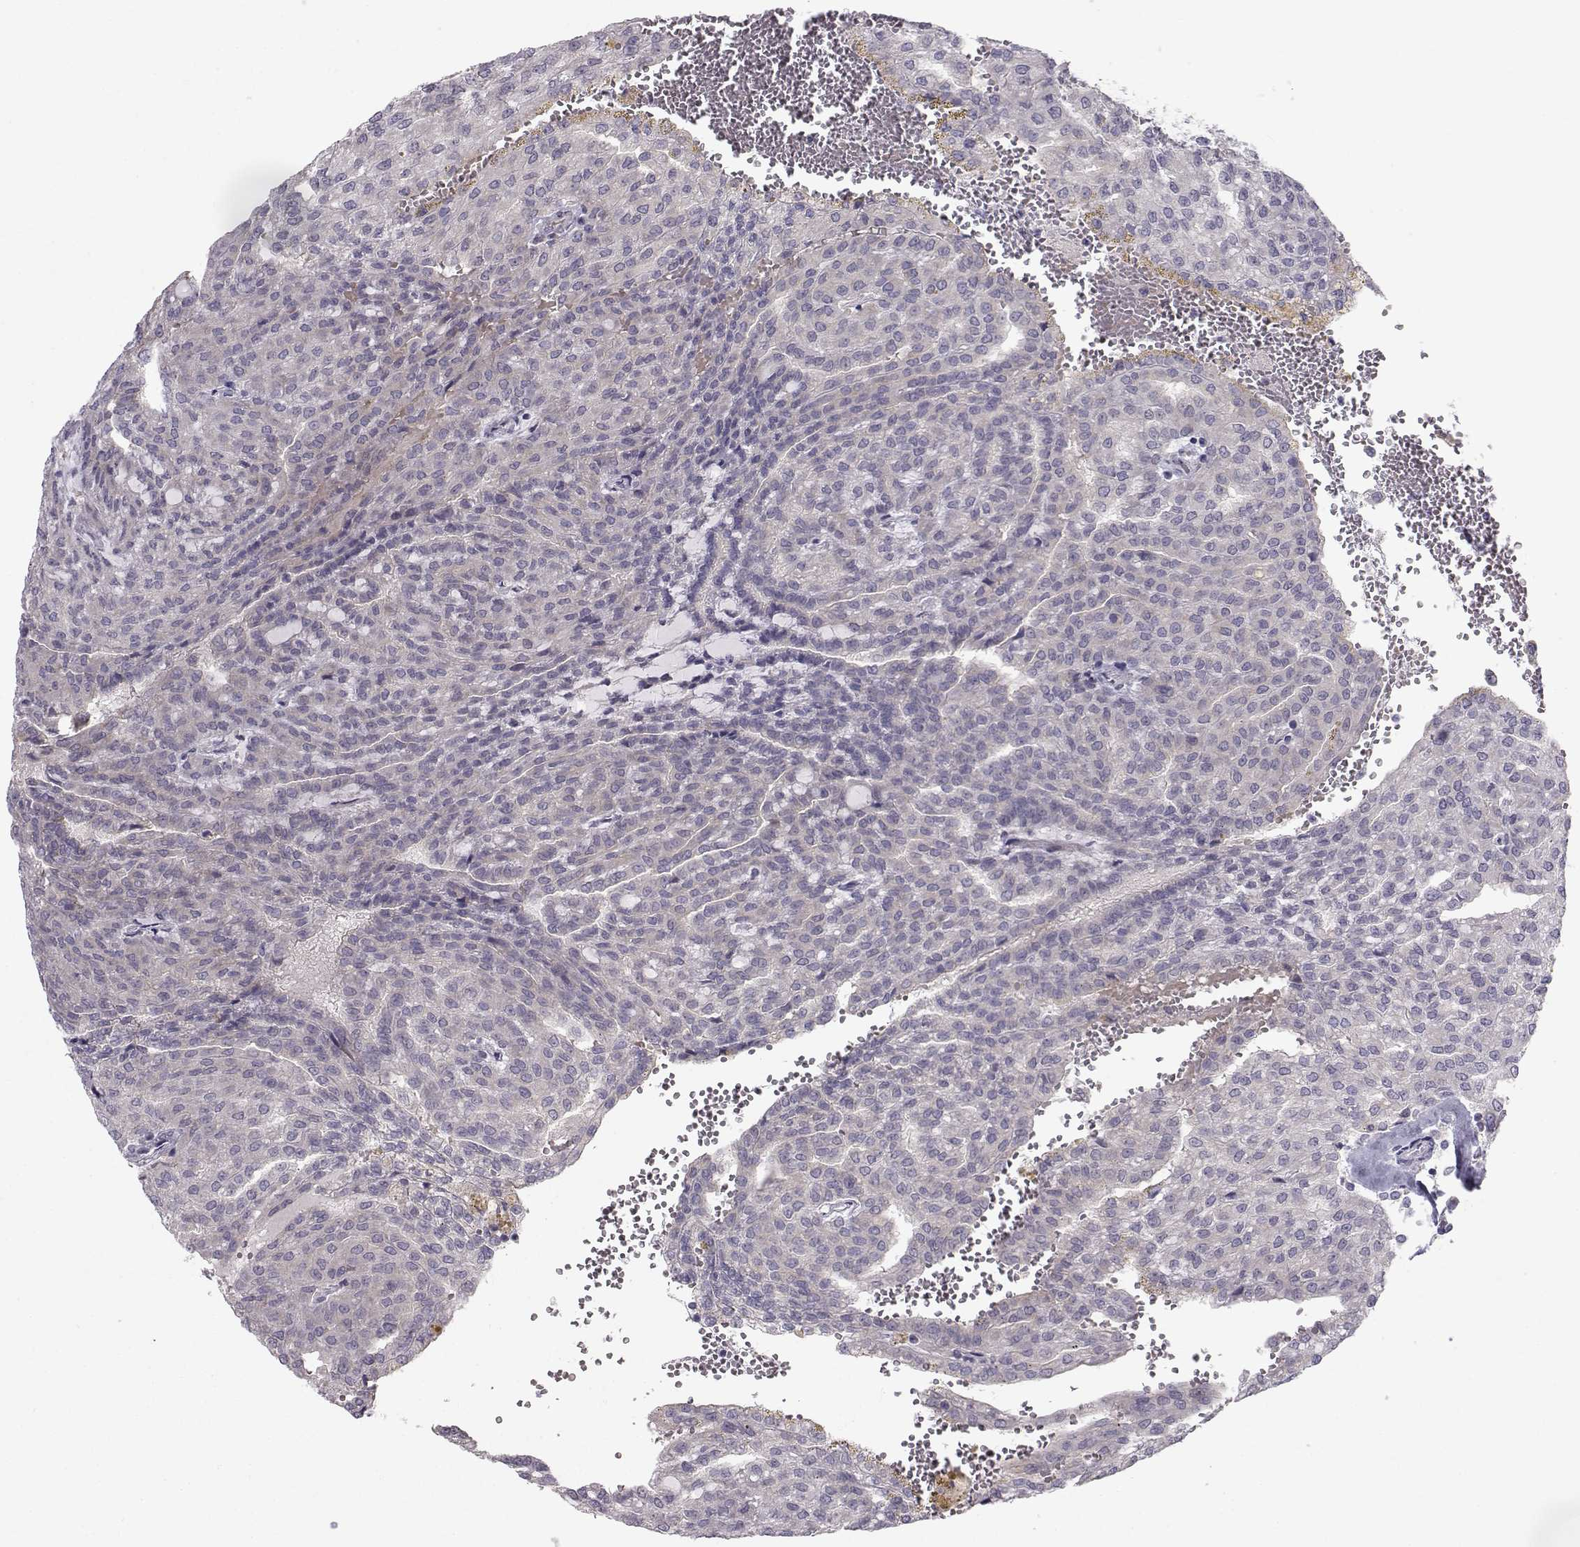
{"staining": {"intensity": "negative", "quantity": "none", "location": "none"}, "tissue": "renal cancer", "cell_type": "Tumor cells", "image_type": "cancer", "snomed": [{"axis": "morphology", "description": "Adenocarcinoma, NOS"}, {"axis": "topography", "description": "Kidney"}], "caption": "Tumor cells show no significant protein staining in renal cancer (adenocarcinoma).", "gene": "GARIN3", "patient": {"sex": "male", "age": 63}}